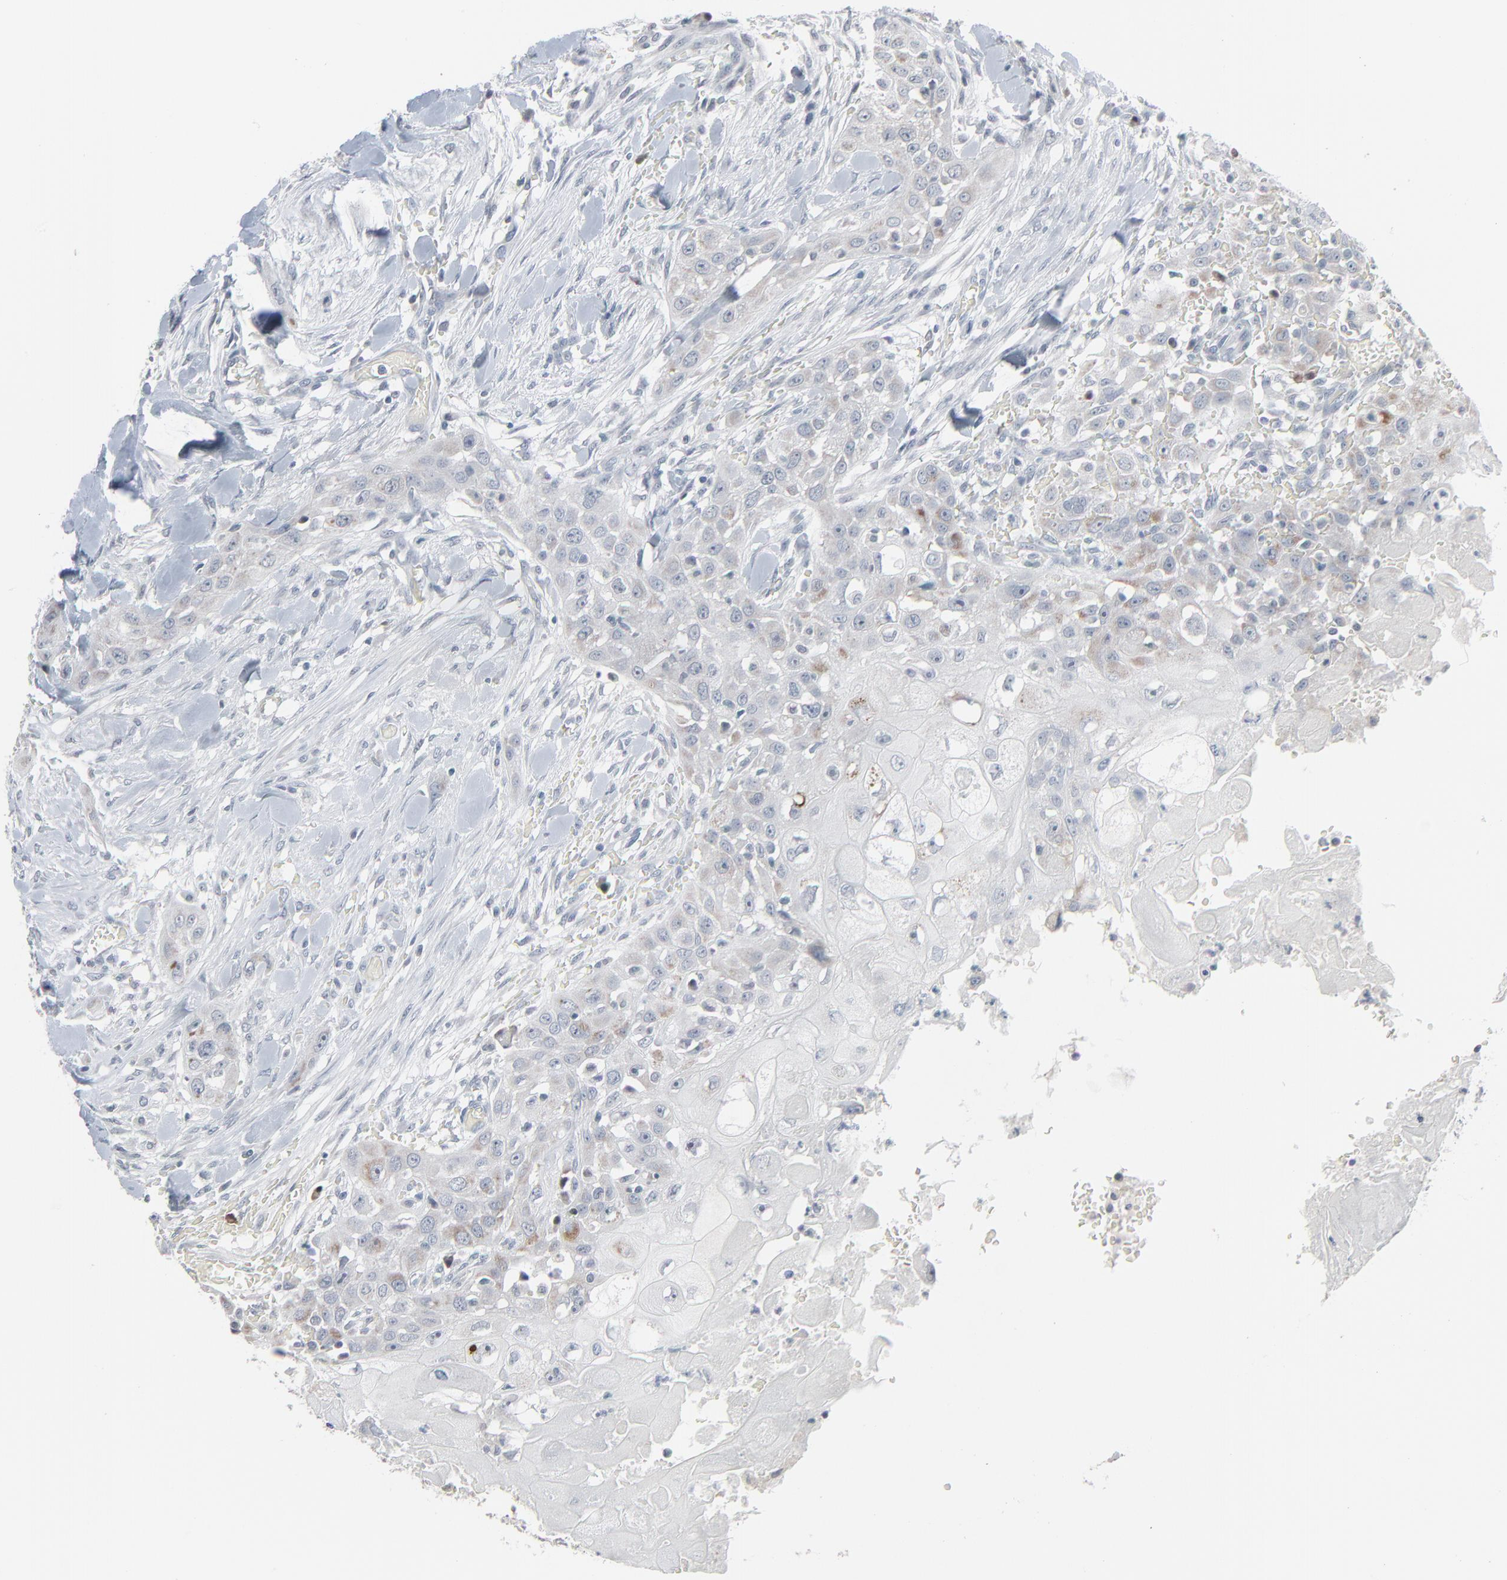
{"staining": {"intensity": "moderate", "quantity": "25%-75%", "location": "cytoplasmic/membranous,nuclear"}, "tissue": "head and neck cancer", "cell_type": "Tumor cells", "image_type": "cancer", "snomed": [{"axis": "morphology", "description": "Neoplasm, malignant, NOS"}, {"axis": "topography", "description": "Salivary gland"}, {"axis": "topography", "description": "Head-Neck"}], "caption": "Brown immunohistochemical staining in head and neck malignant neoplasm exhibits moderate cytoplasmic/membranous and nuclear positivity in approximately 25%-75% of tumor cells.", "gene": "SAGE1", "patient": {"sex": "male", "age": 43}}